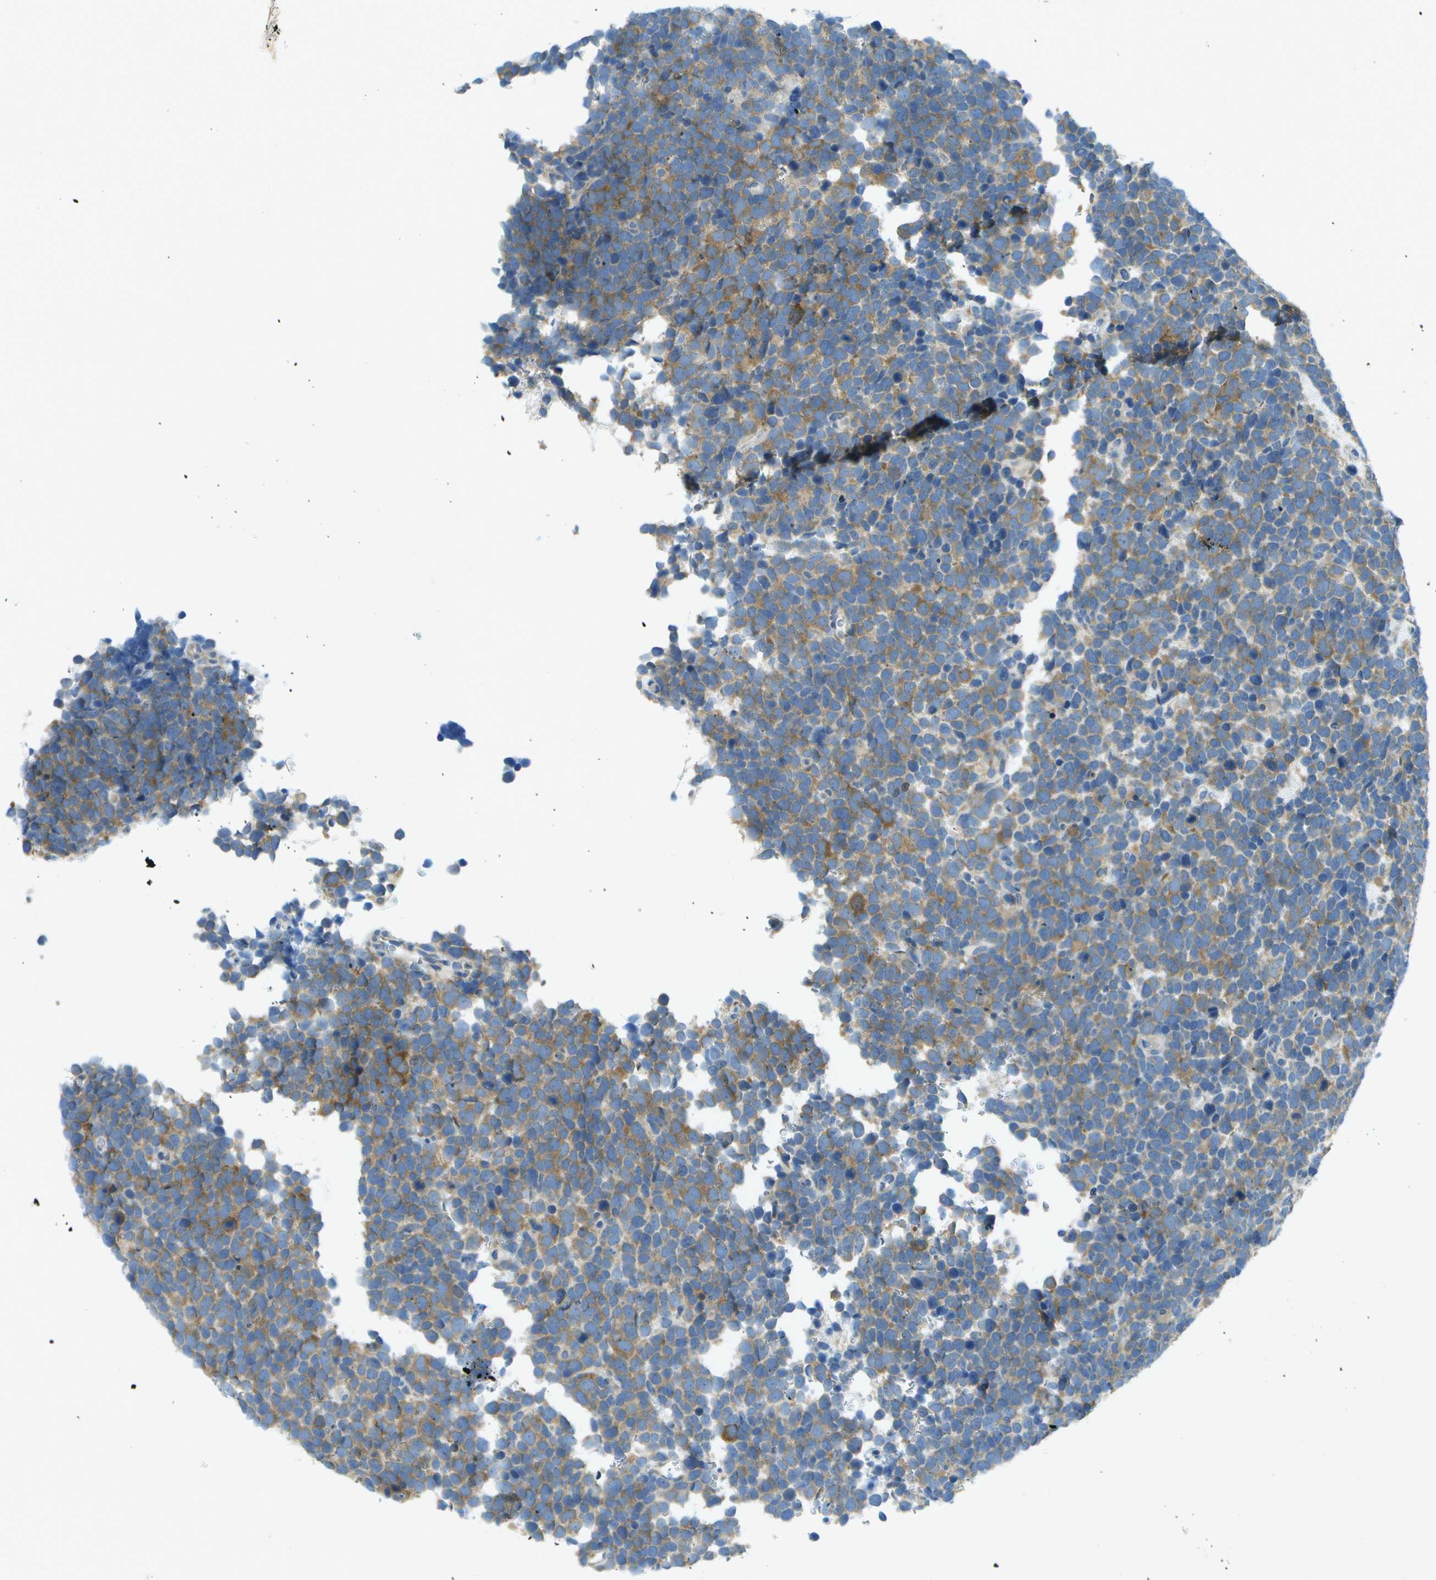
{"staining": {"intensity": "weak", "quantity": ">75%", "location": "cytoplasmic/membranous"}, "tissue": "urothelial cancer", "cell_type": "Tumor cells", "image_type": "cancer", "snomed": [{"axis": "morphology", "description": "Urothelial carcinoma, High grade"}, {"axis": "topography", "description": "Urinary bladder"}], "caption": "Protein staining shows weak cytoplasmic/membranous staining in about >75% of tumor cells in high-grade urothelial carcinoma.", "gene": "WNK2", "patient": {"sex": "female", "age": 82}}